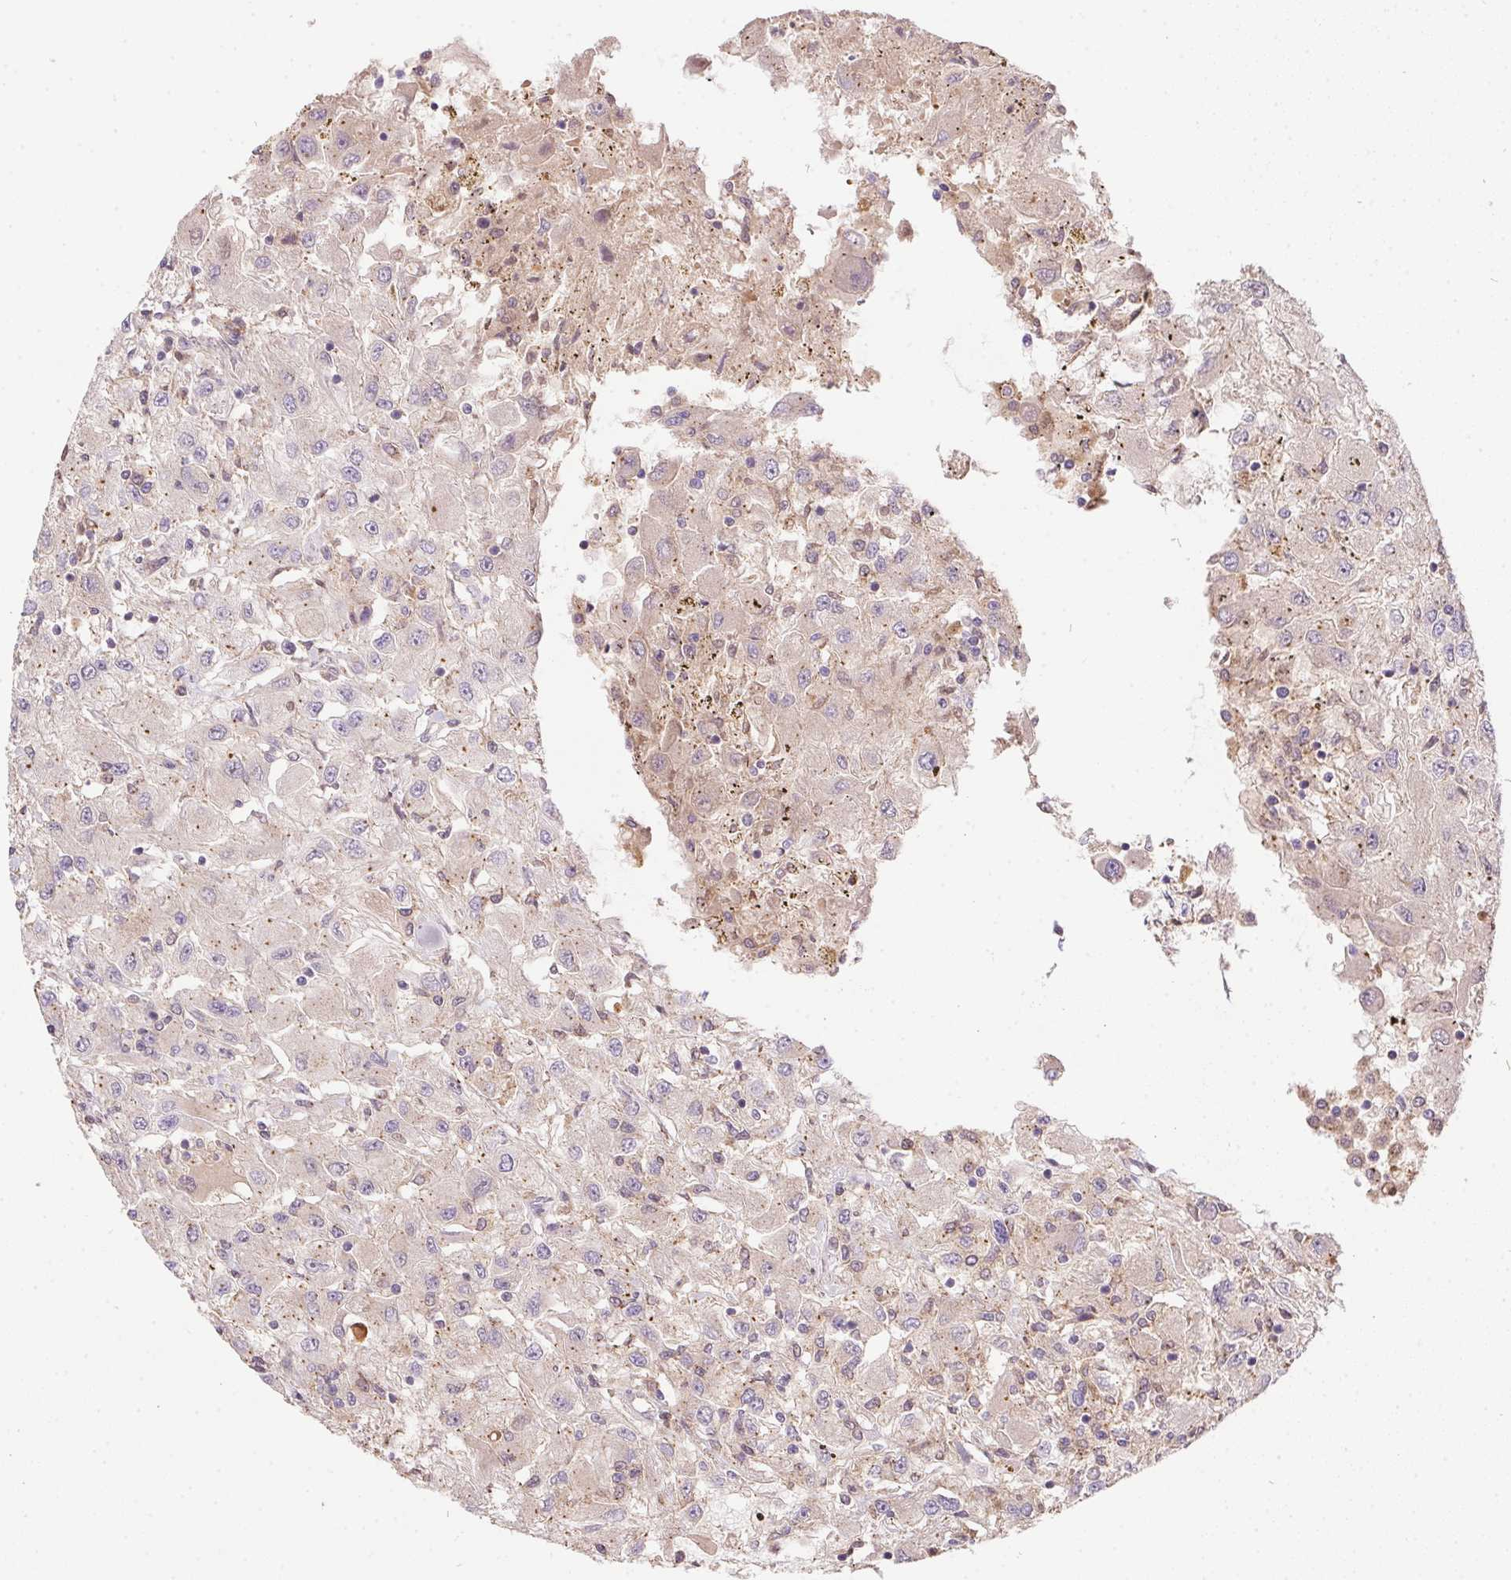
{"staining": {"intensity": "negative", "quantity": "none", "location": "none"}, "tissue": "renal cancer", "cell_type": "Tumor cells", "image_type": "cancer", "snomed": [{"axis": "morphology", "description": "Adenocarcinoma, NOS"}, {"axis": "topography", "description": "Kidney"}], "caption": "High power microscopy photomicrograph of an immunohistochemistry (IHC) photomicrograph of renal adenocarcinoma, revealing no significant positivity in tumor cells.", "gene": "NUDT16", "patient": {"sex": "female", "age": 67}}